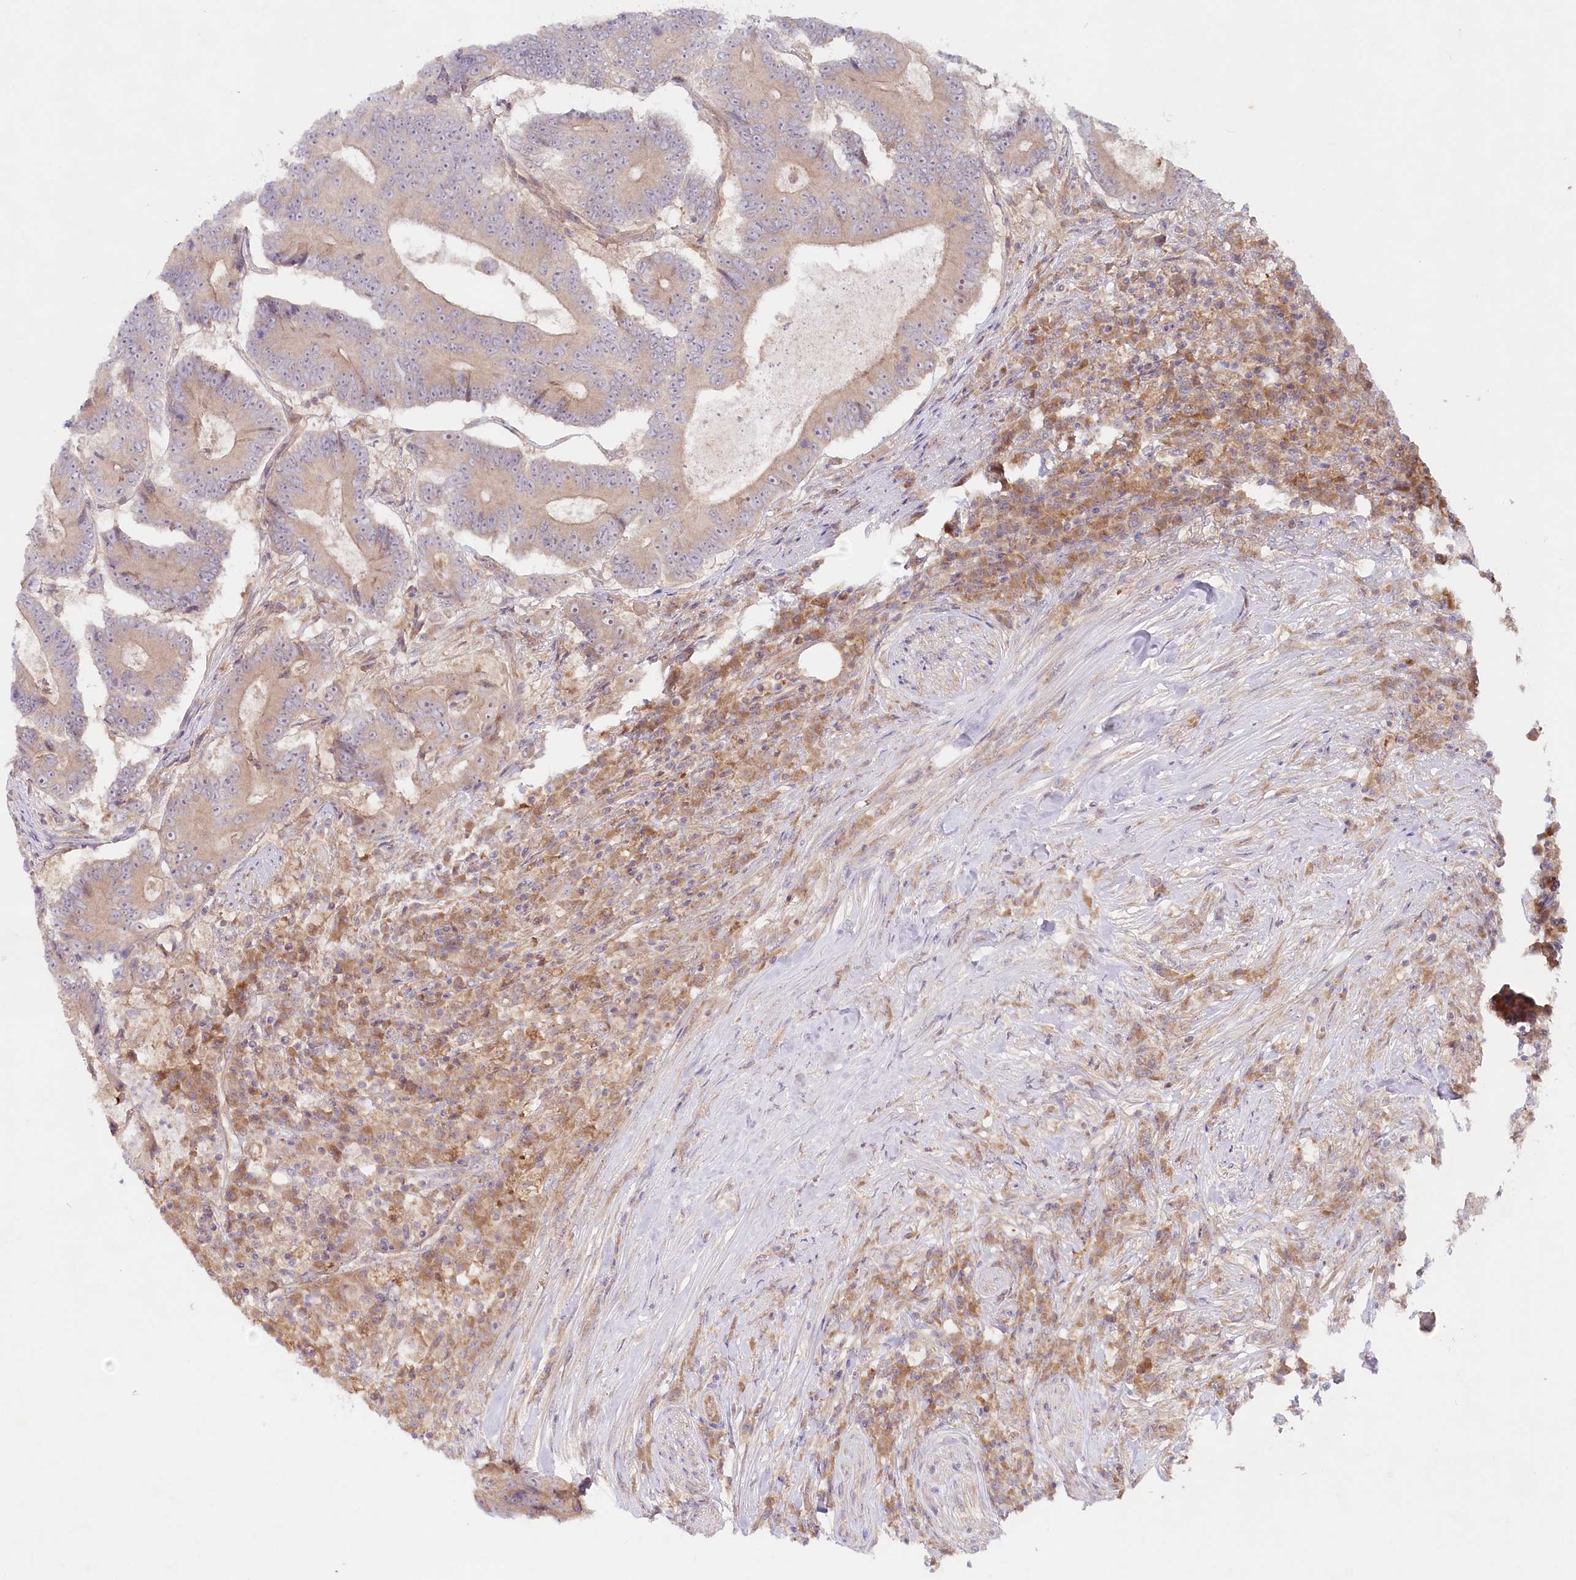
{"staining": {"intensity": "weak", "quantity": ">75%", "location": "cytoplasmic/membranous"}, "tissue": "colorectal cancer", "cell_type": "Tumor cells", "image_type": "cancer", "snomed": [{"axis": "morphology", "description": "Adenocarcinoma, NOS"}, {"axis": "topography", "description": "Colon"}], "caption": "Colorectal cancer stained with DAB IHC displays low levels of weak cytoplasmic/membranous staining in about >75% of tumor cells.", "gene": "TNIP1", "patient": {"sex": "male", "age": 83}}